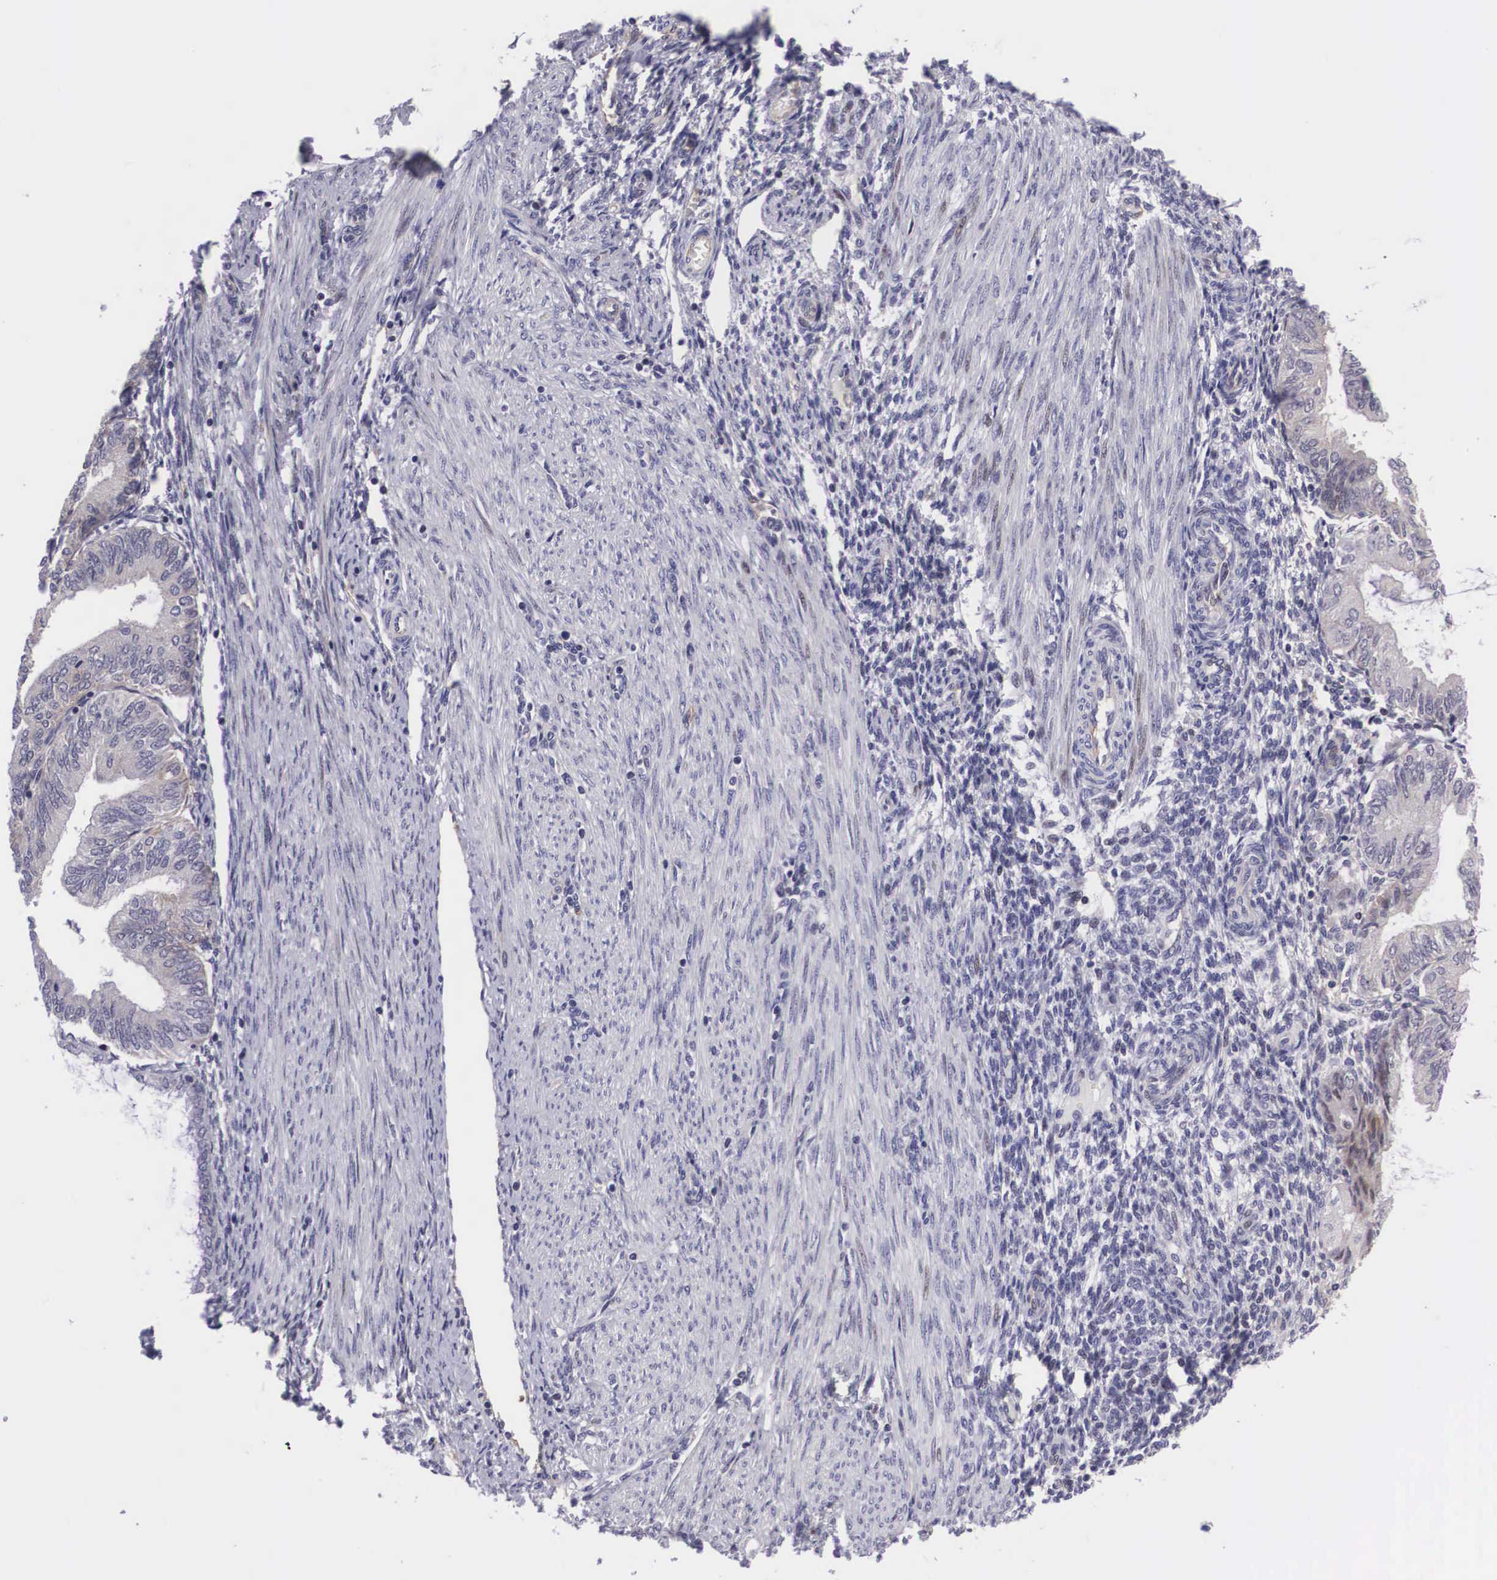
{"staining": {"intensity": "weak", "quantity": "25%-75%", "location": "cytoplasmic/membranous"}, "tissue": "endometrial cancer", "cell_type": "Tumor cells", "image_type": "cancer", "snomed": [{"axis": "morphology", "description": "Adenocarcinoma, NOS"}, {"axis": "topography", "description": "Endometrium"}], "caption": "Approximately 25%-75% of tumor cells in adenocarcinoma (endometrial) show weak cytoplasmic/membranous protein staining as visualized by brown immunohistochemical staining.", "gene": "EMID1", "patient": {"sex": "female", "age": 51}}